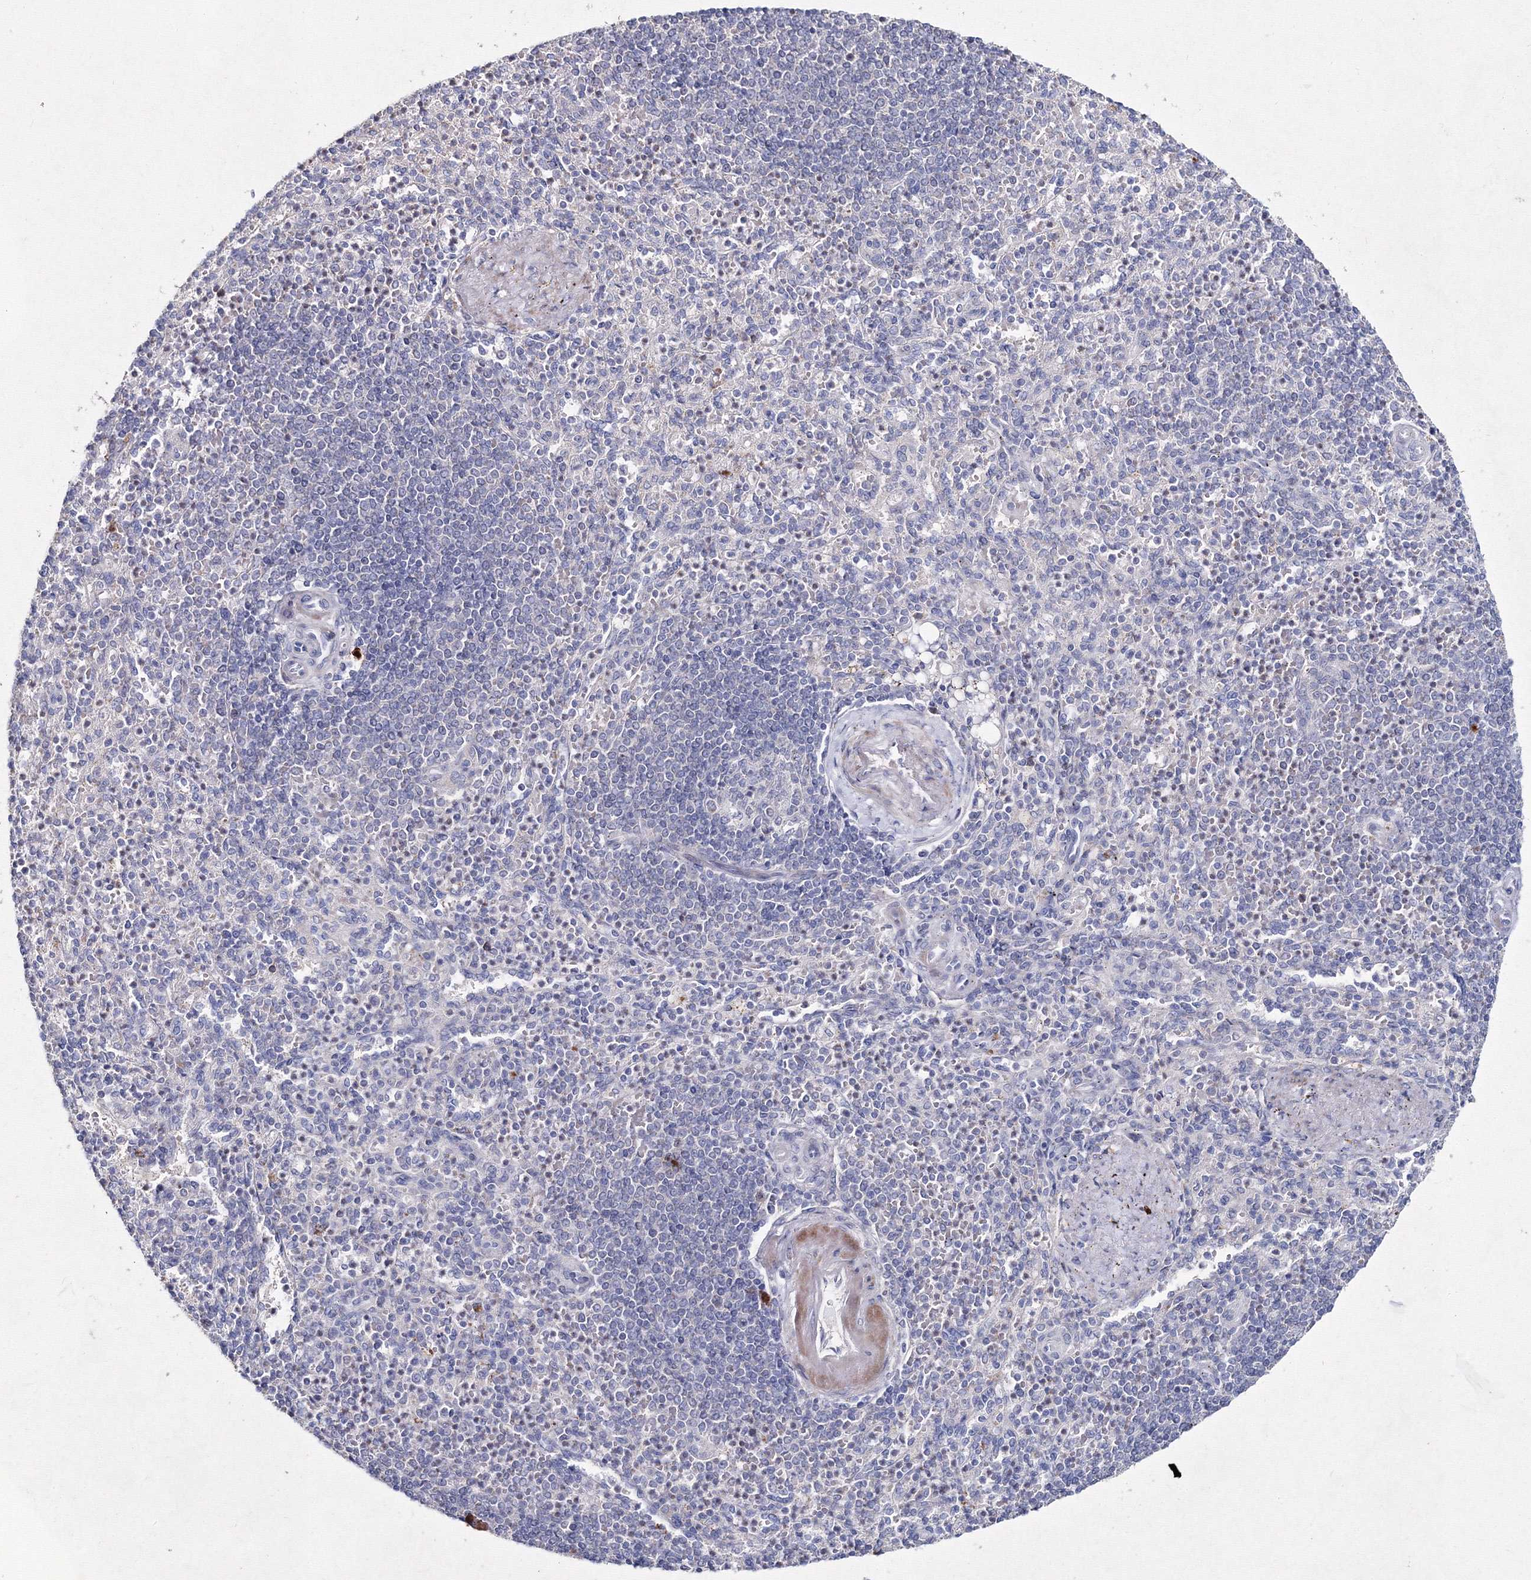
{"staining": {"intensity": "negative", "quantity": "none", "location": "none"}, "tissue": "spleen", "cell_type": "Cells in red pulp", "image_type": "normal", "snomed": [{"axis": "morphology", "description": "Normal tissue, NOS"}, {"axis": "topography", "description": "Spleen"}], "caption": "Immunohistochemistry histopathology image of normal human spleen stained for a protein (brown), which displays no expression in cells in red pulp.", "gene": "SMIM29", "patient": {"sex": "female", "age": 74}}